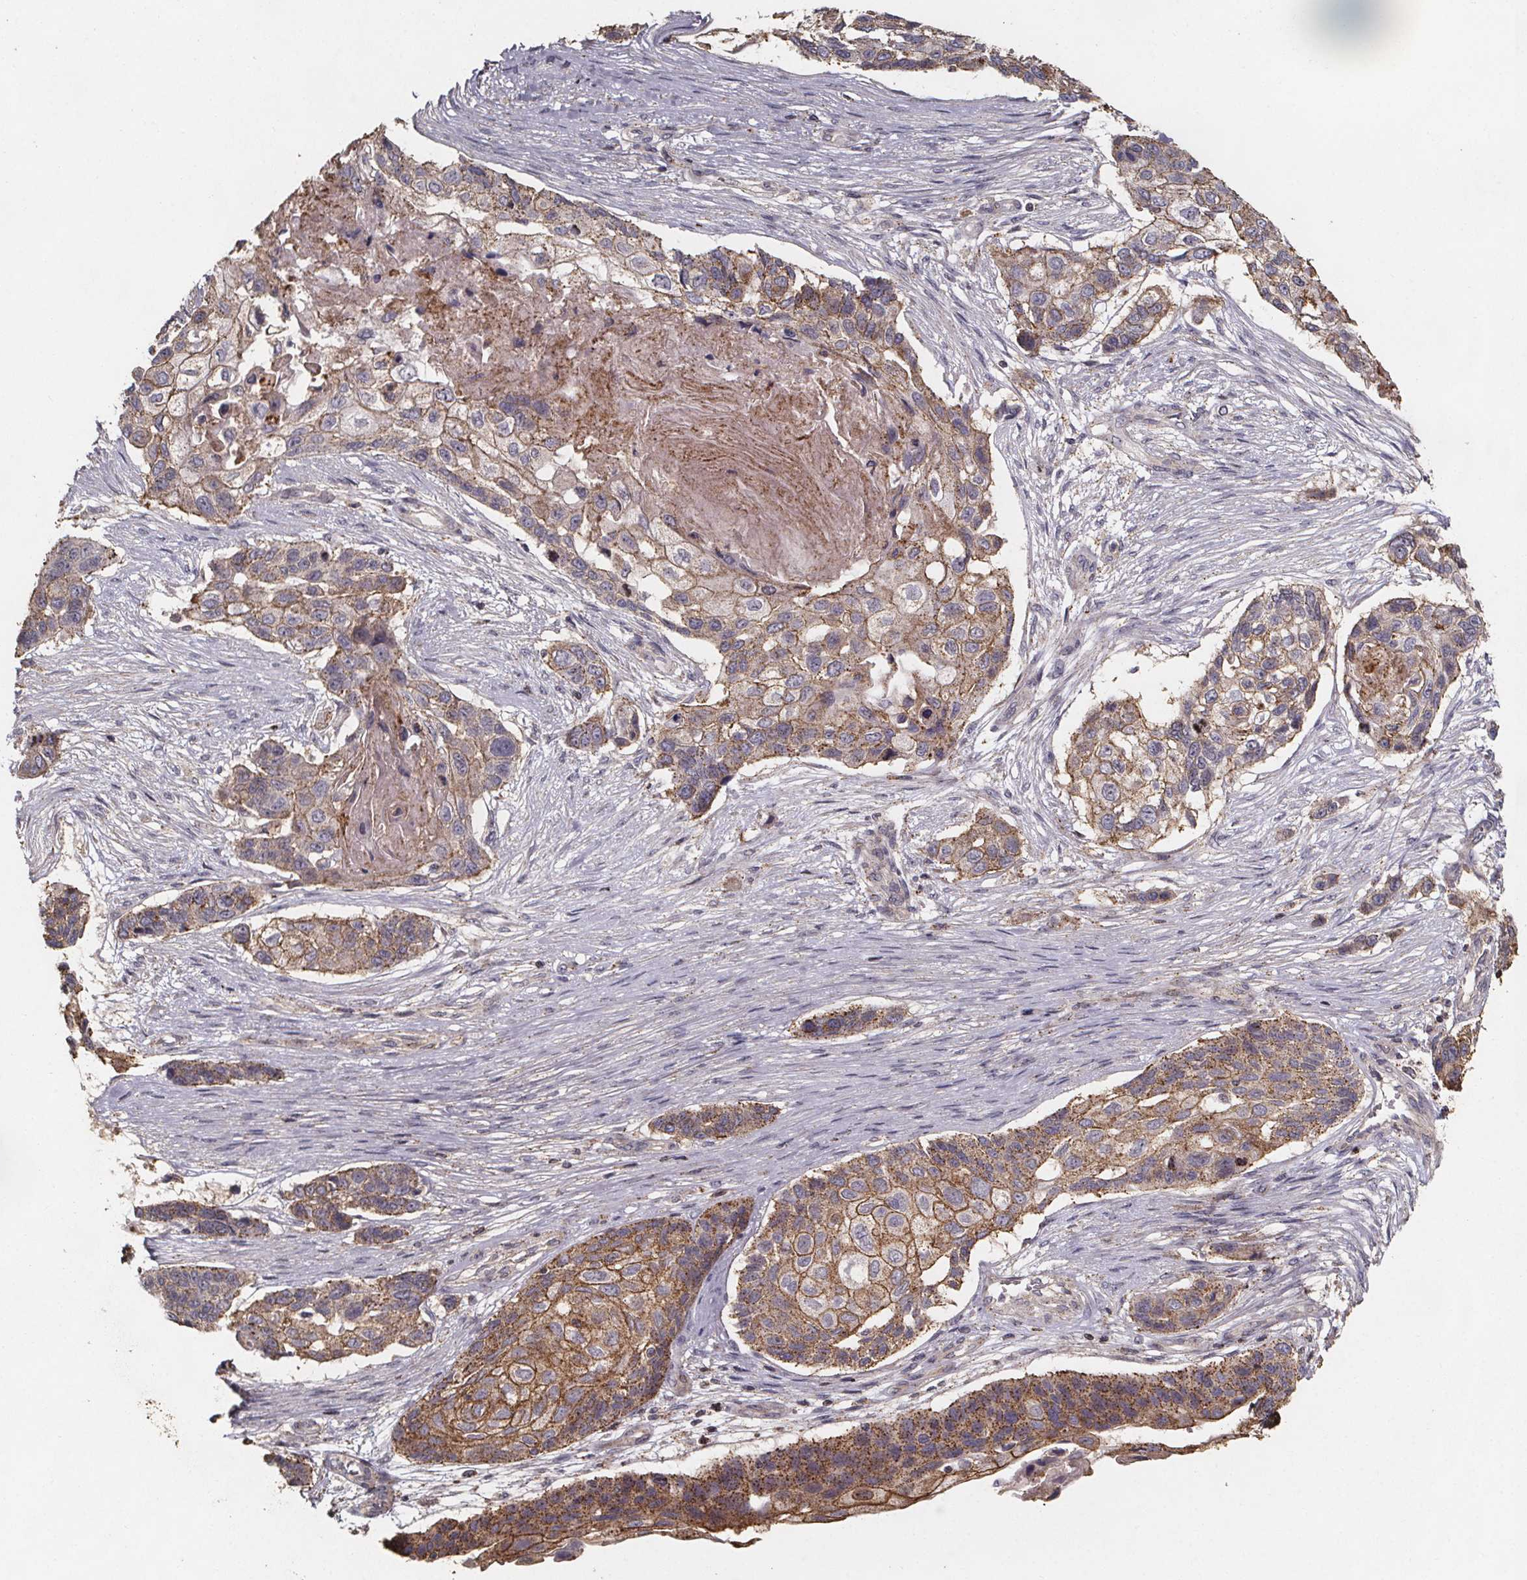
{"staining": {"intensity": "moderate", "quantity": "25%-75%", "location": "cytoplasmic/membranous"}, "tissue": "lung cancer", "cell_type": "Tumor cells", "image_type": "cancer", "snomed": [{"axis": "morphology", "description": "Squamous cell carcinoma, NOS"}, {"axis": "topography", "description": "Lung"}], "caption": "The image exhibits immunohistochemical staining of lung squamous cell carcinoma. There is moderate cytoplasmic/membranous positivity is present in approximately 25%-75% of tumor cells.", "gene": "ZNF879", "patient": {"sex": "male", "age": 69}}